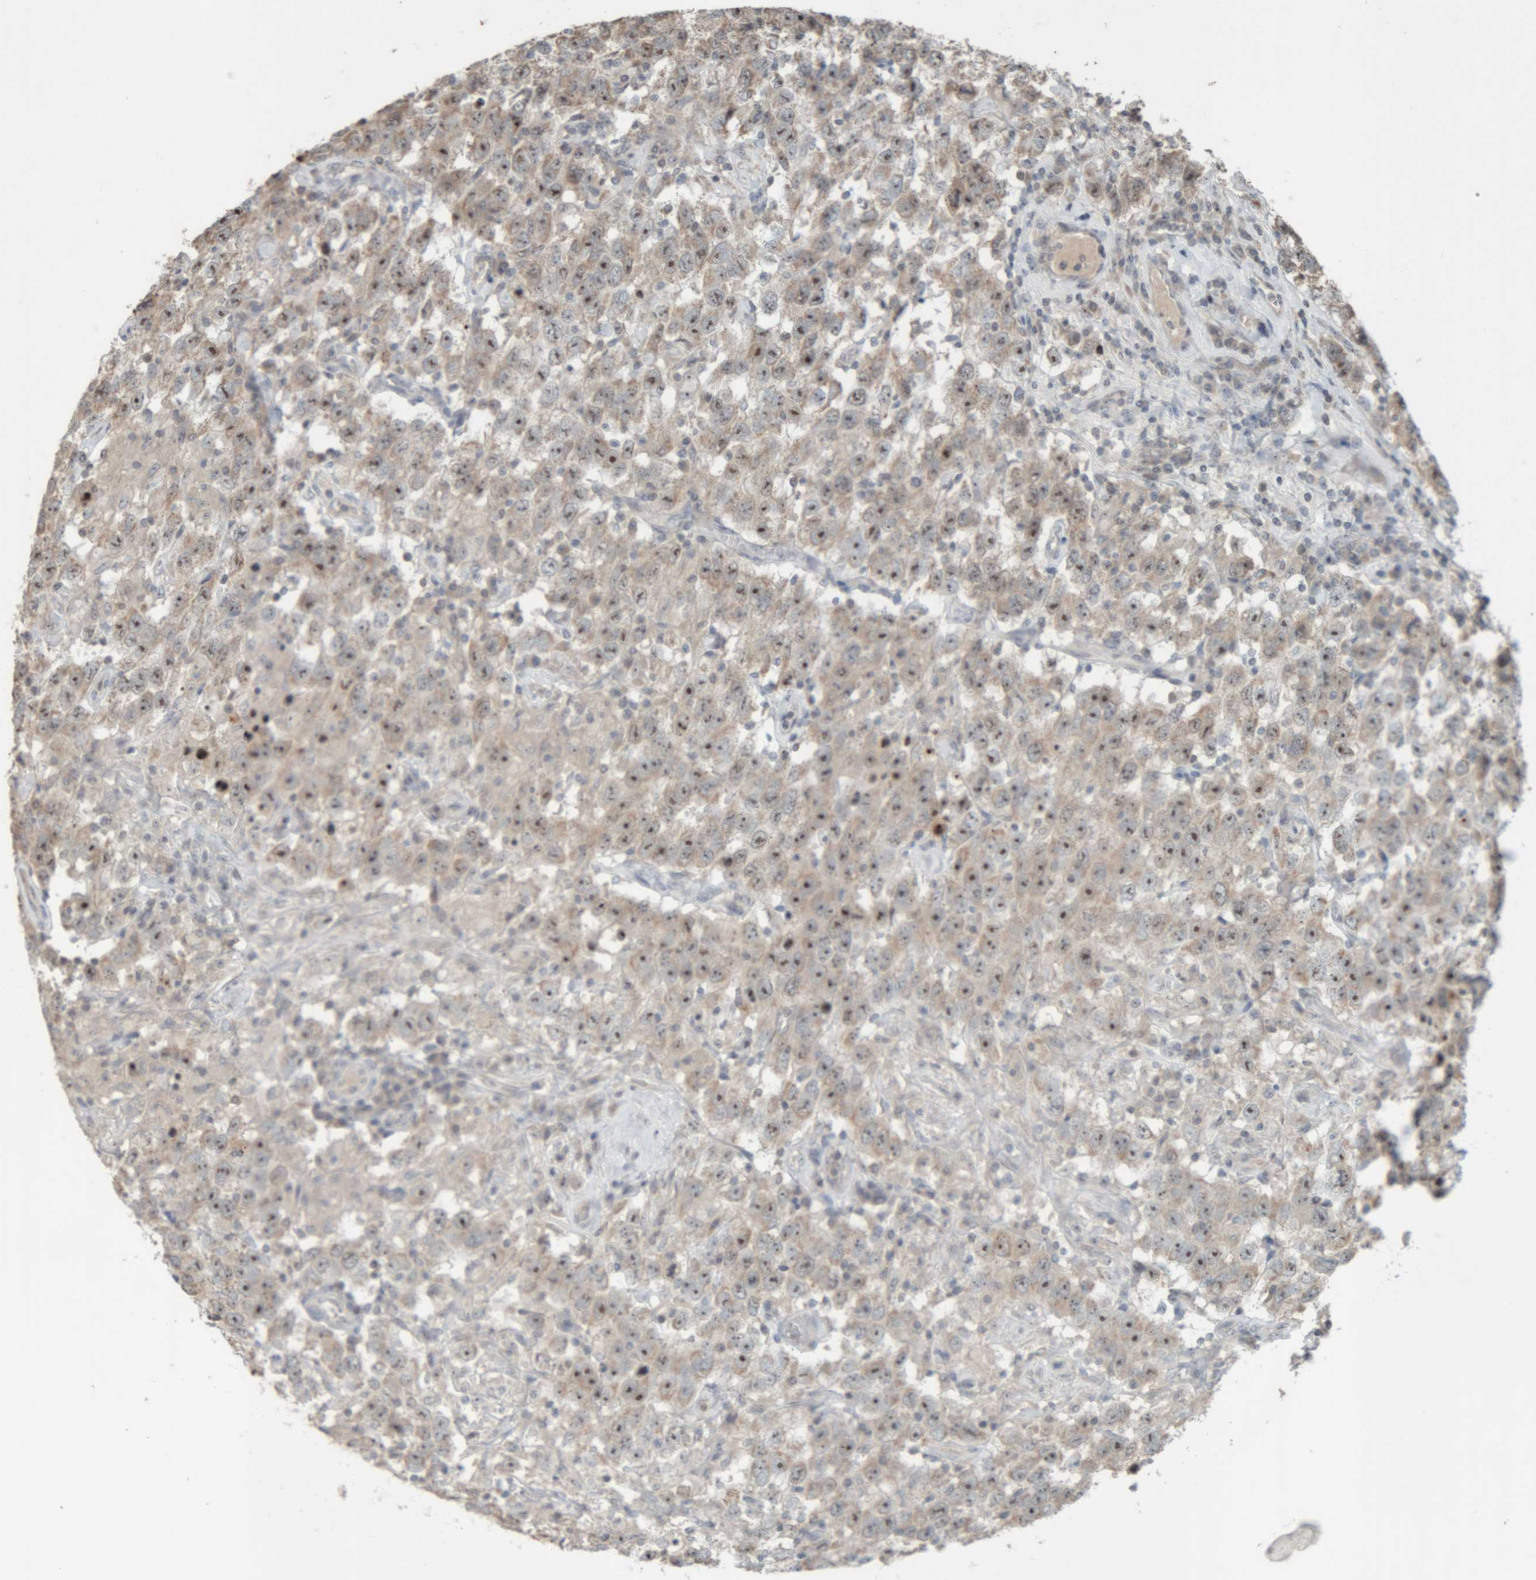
{"staining": {"intensity": "moderate", "quantity": ">75%", "location": "nuclear"}, "tissue": "testis cancer", "cell_type": "Tumor cells", "image_type": "cancer", "snomed": [{"axis": "morphology", "description": "Seminoma, NOS"}, {"axis": "topography", "description": "Testis"}], "caption": "Testis cancer (seminoma) was stained to show a protein in brown. There is medium levels of moderate nuclear expression in approximately >75% of tumor cells. (DAB IHC, brown staining for protein, blue staining for nuclei).", "gene": "RPF1", "patient": {"sex": "male", "age": 41}}